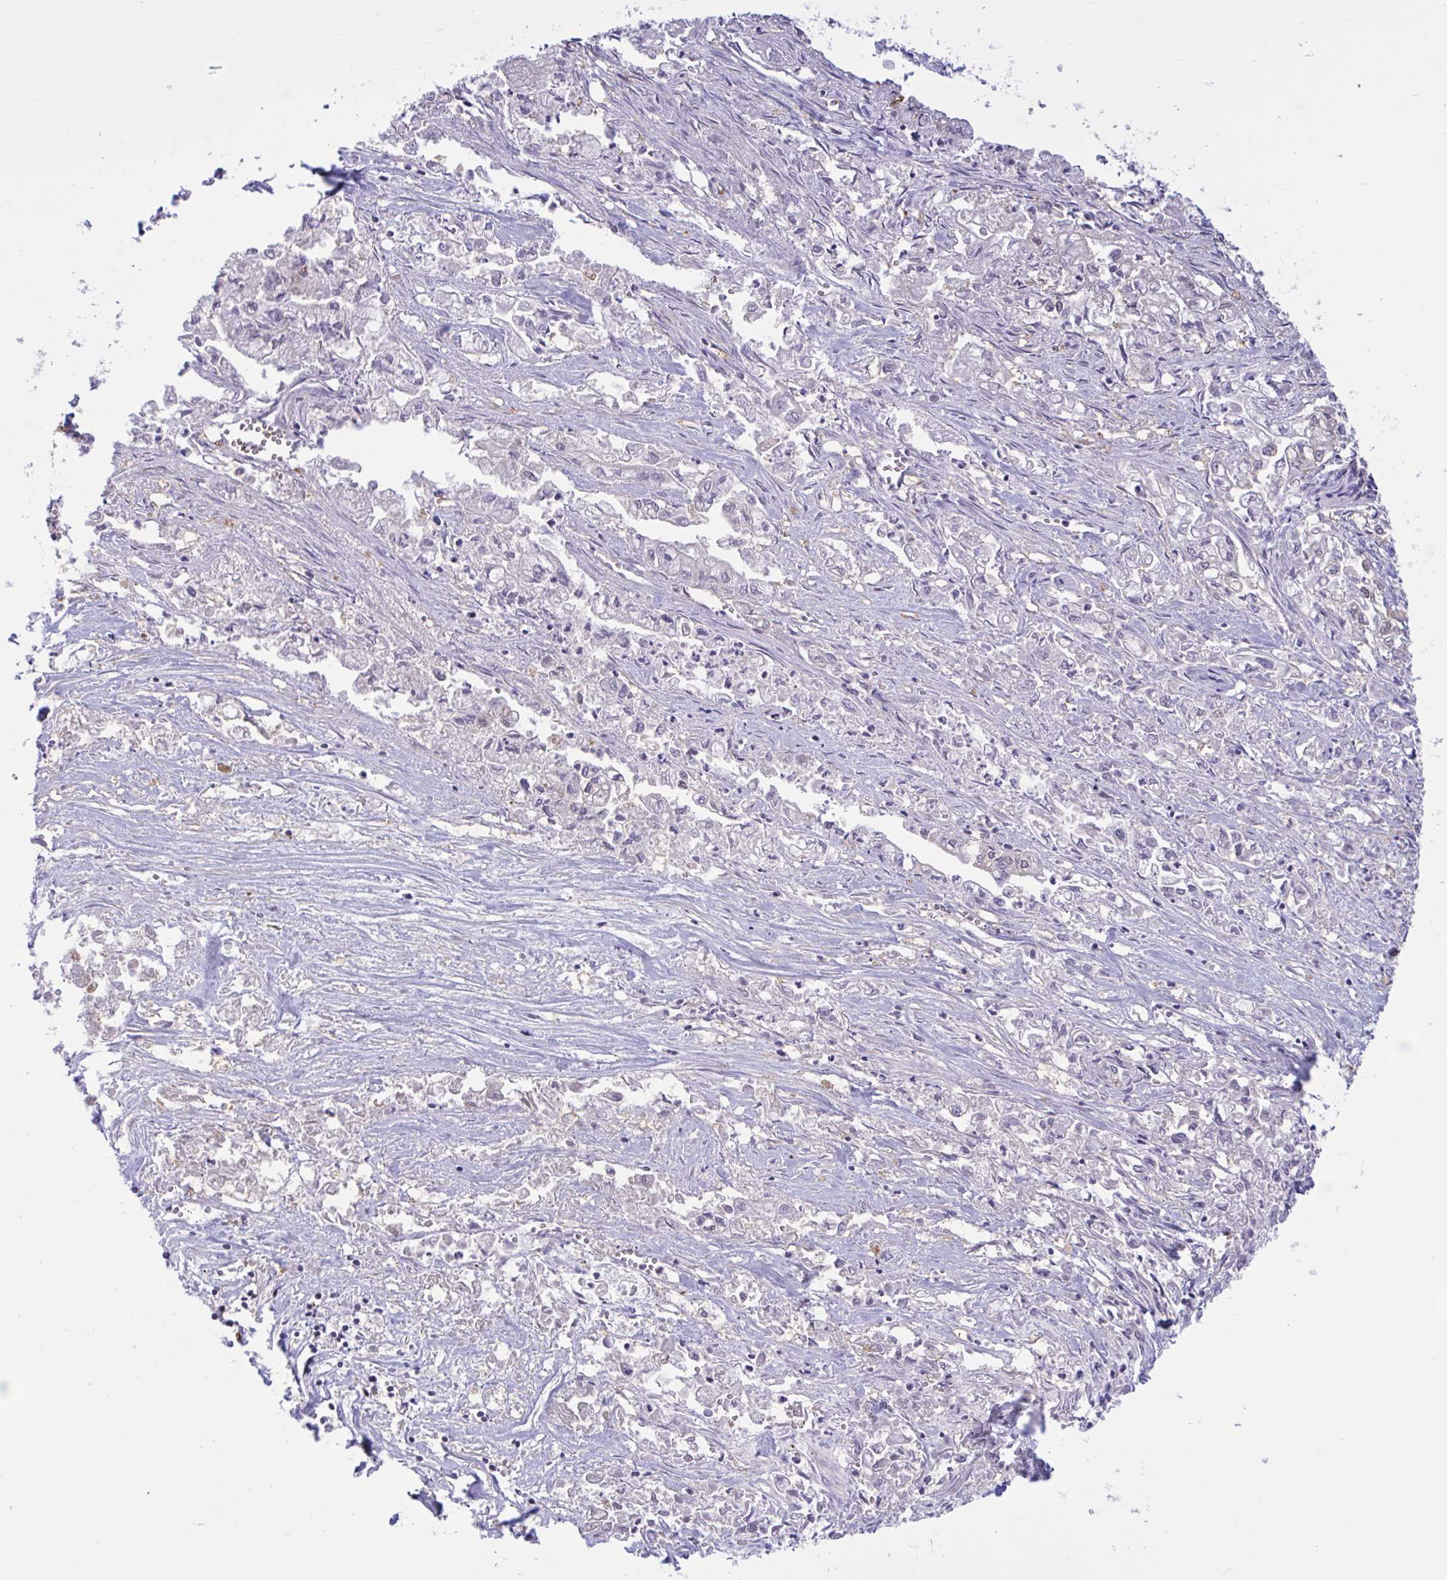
{"staining": {"intensity": "negative", "quantity": "none", "location": "none"}, "tissue": "pancreatic cancer", "cell_type": "Tumor cells", "image_type": "cancer", "snomed": [{"axis": "morphology", "description": "Adenocarcinoma, NOS"}, {"axis": "topography", "description": "Pancreas"}], "caption": "Photomicrograph shows no protein positivity in tumor cells of pancreatic cancer (adenocarcinoma) tissue. (Stains: DAB immunohistochemistry (IHC) with hematoxylin counter stain, Microscopy: brightfield microscopy at high magnification).", "gene": "RBL1", "patient": {"sex": "male", "age": 72}}